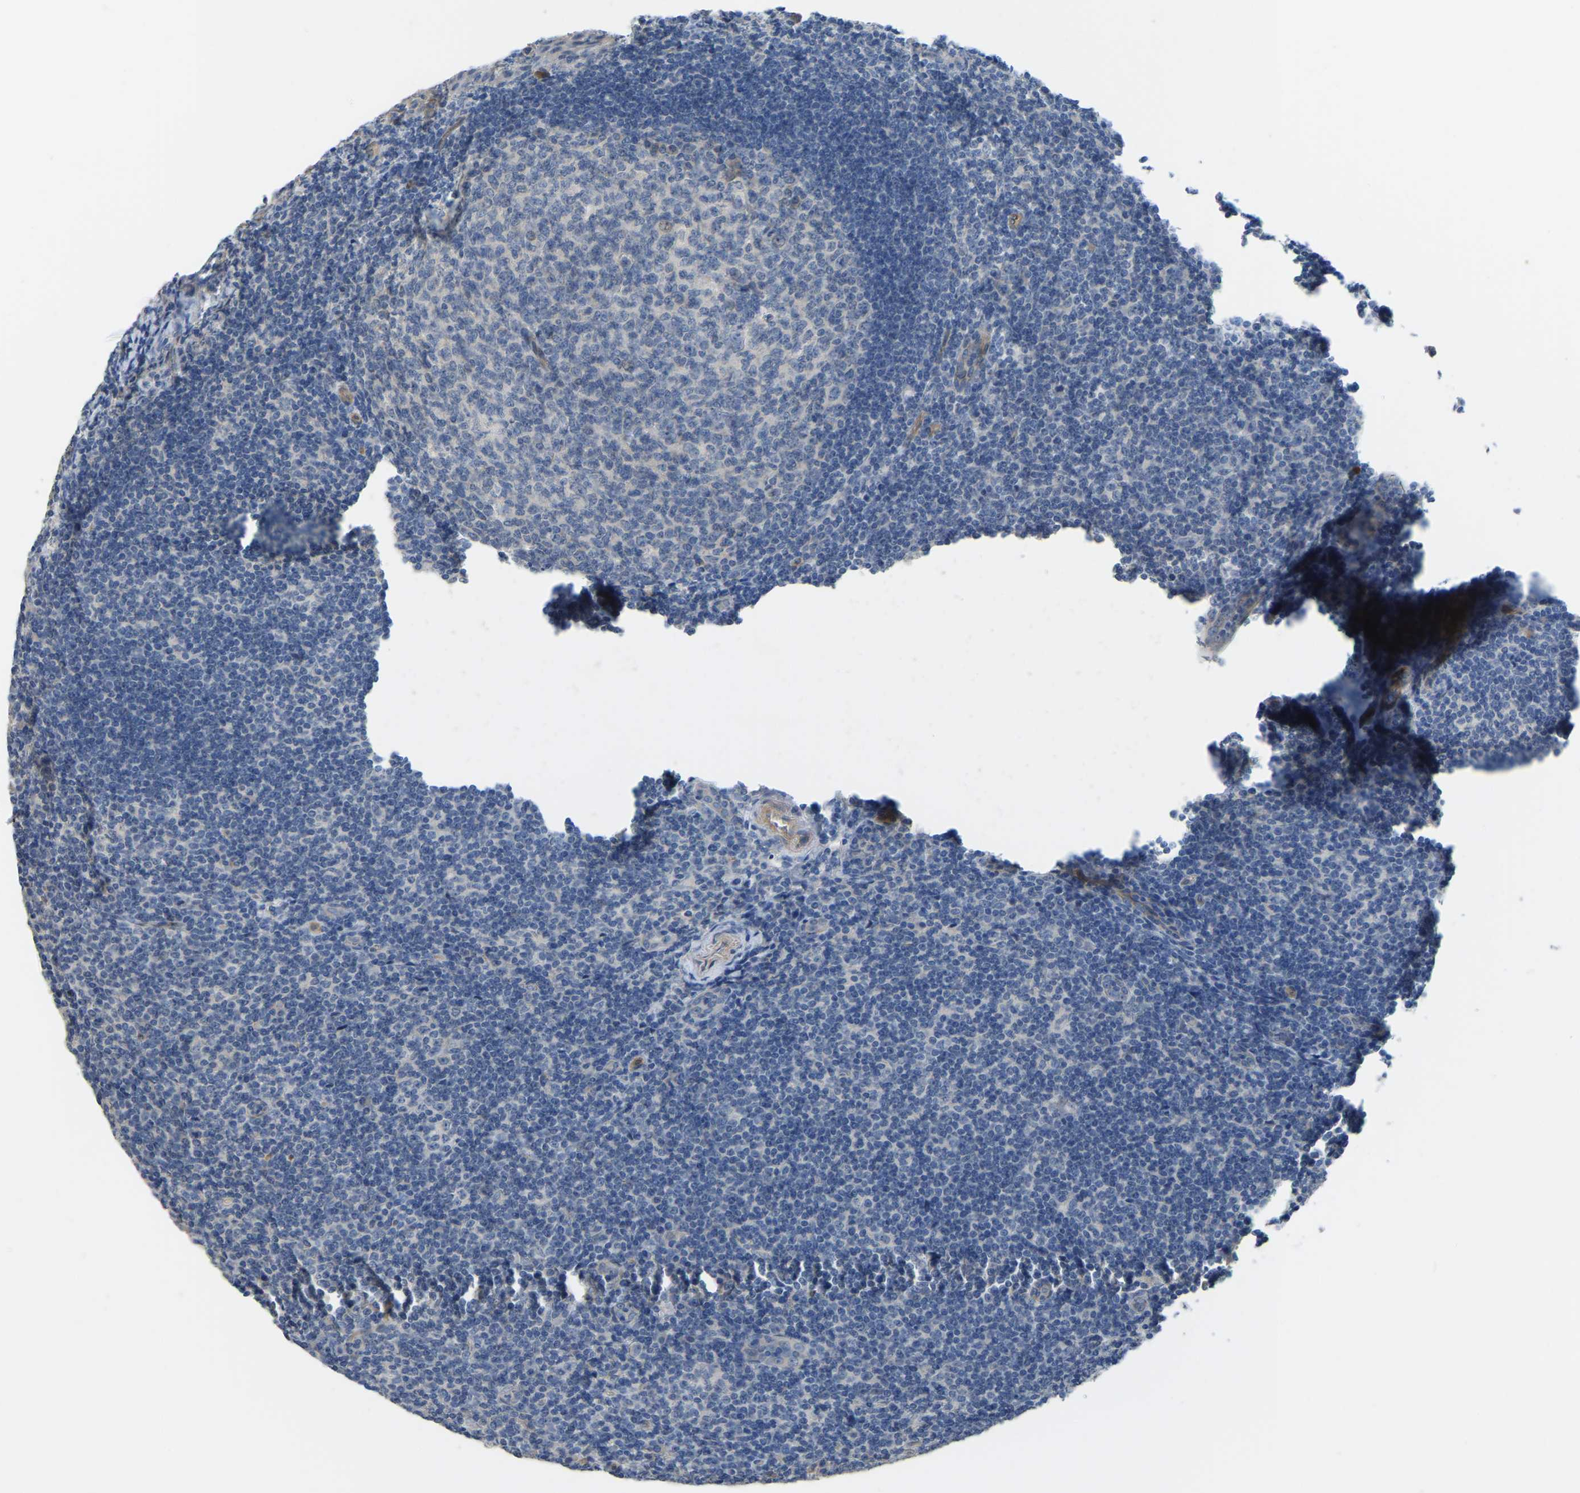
{"staining": {"intensity": "negative", "quantity": "none", "location": "none"}, "tissue": "tonsil", "cell_type": "Germinal center cells", "image_type": "normal", "snomed": [{"axis": "morphology", "description": "Normal tissue, NOS"}, {"axis": "topography", "description": "Tonsil"}], "caption": "A high-resolution histopathology image shows immunohistochemistry staining of benign tonsil, which displays no significant staining in germinal center cells.", "gene": "HIGD2B", "patient": {"sex": "male", "age": 37}}